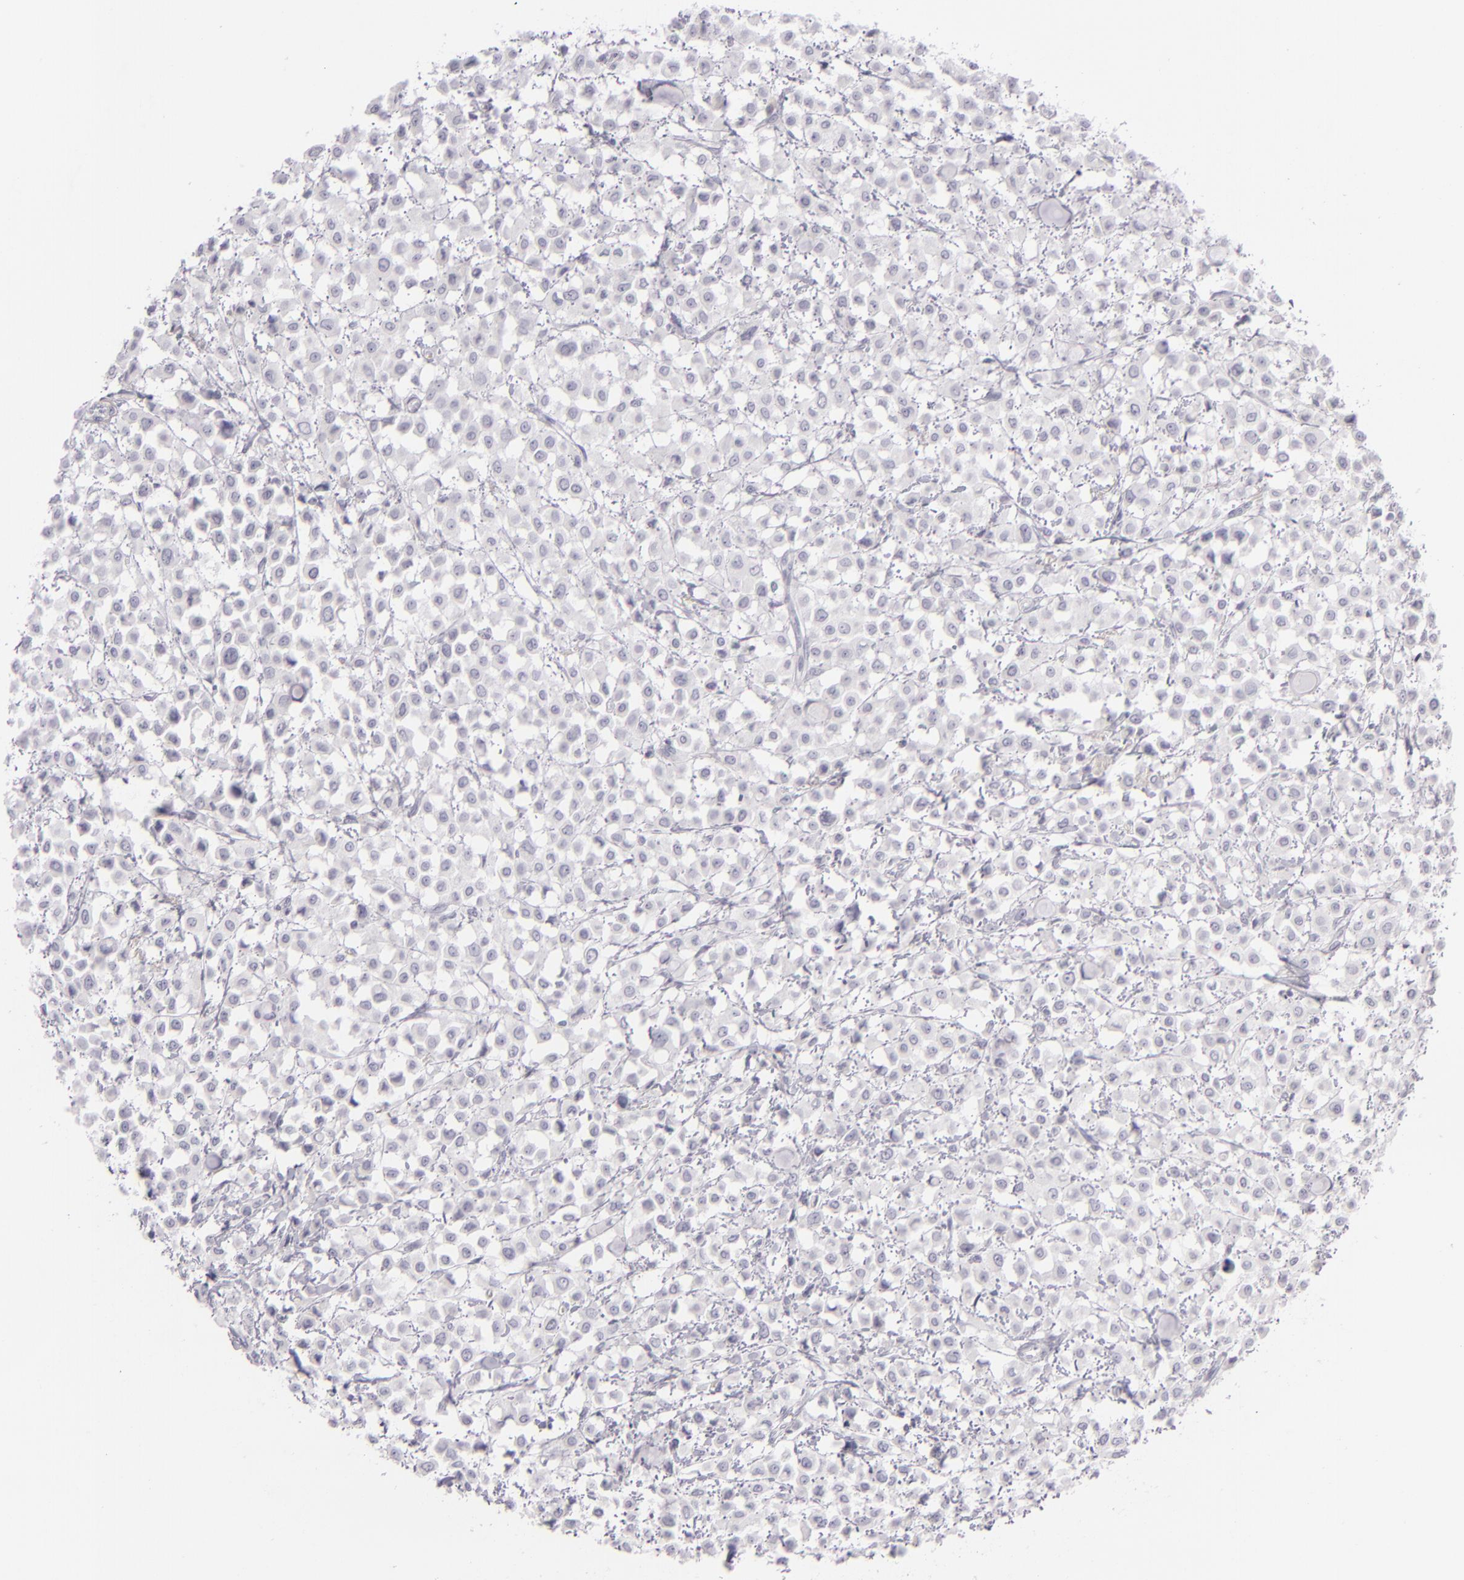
{"staining": {"intensity": "negative", "quantity": "none", "location": "none"}, "tissue": "breast cancer", "cell_type": "Tumor cells", "image_type": "cancer", "snomed": [{"axis": "morphology", "description": "Lobular carcinoma"}, {"axis": "topography", "description": "Breast"}], "caption": "This is a photomicrograph of immunohistochemistry staining of breast lobular carcinoma, which shows no positivity in tumor cells.", "gene": "CDX2", "patient": {"sex": "female", "age": 85}}